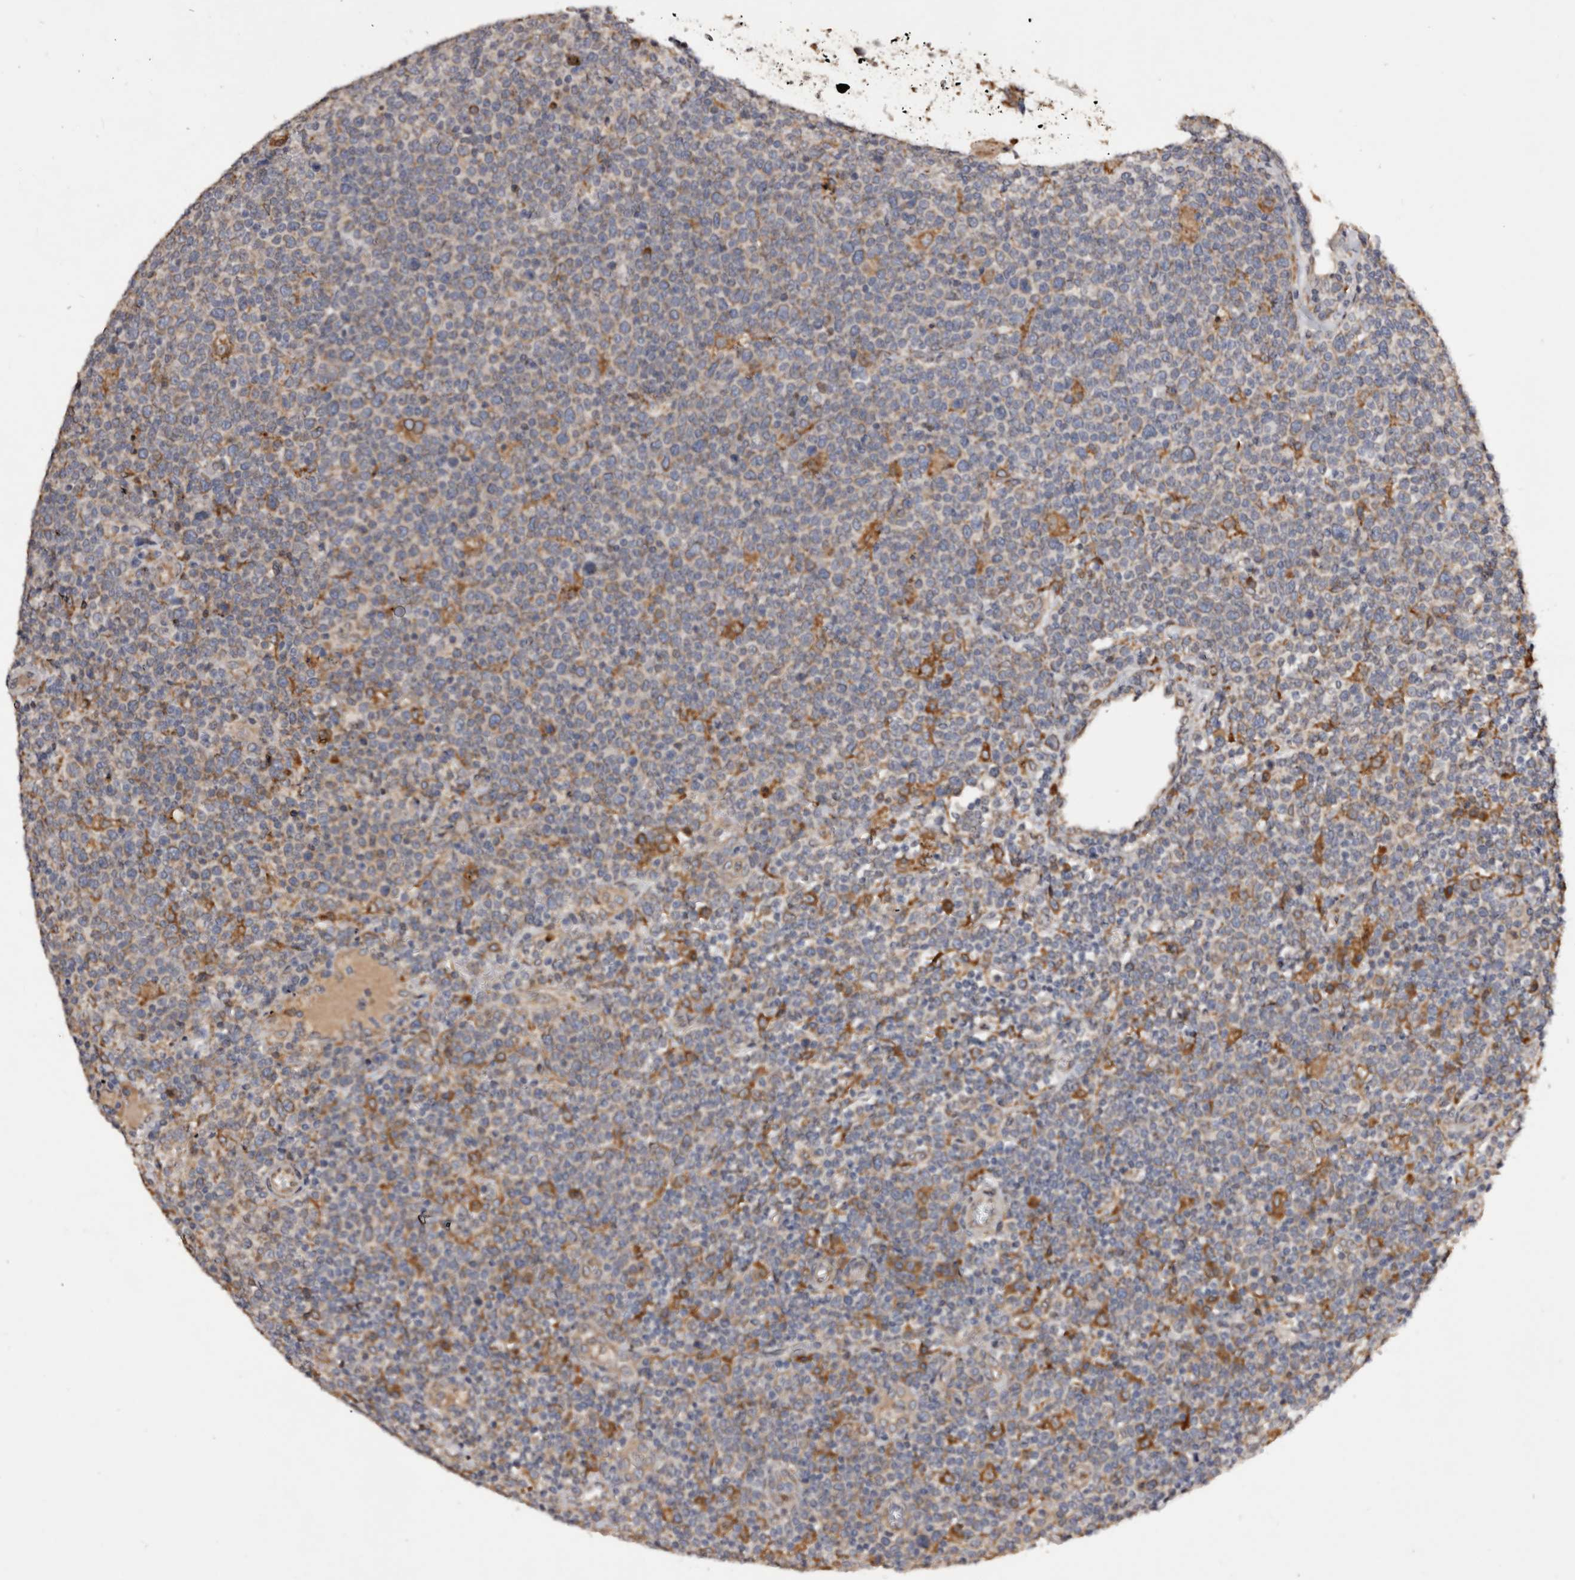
{"staining": {"intensity": "negative", "quantity": "none", "location": "none"}, "tissue": "lymphoma", "cell_type": "Tumor cells", "image_type": "cancer", "snomed": [{"axis": "morphology", "description": "Malignant lymphoma, non-Hodgkin's type, High grade"}, {"axis": "topography", "description": "Lymph node"}], "caption": "A micrograph of malignant lymphoma, non-Hodgkin's type (high-grade) stained for a protein shows no brown staining in tumor cells. (Stains: DAB immunohistochemistry (IHC) with hematoxylin counter stain, Microscopy: brightfield microscopy at high magnification).", "gene": "INKA2", "patient": {"sex": "male", "age": 61}}